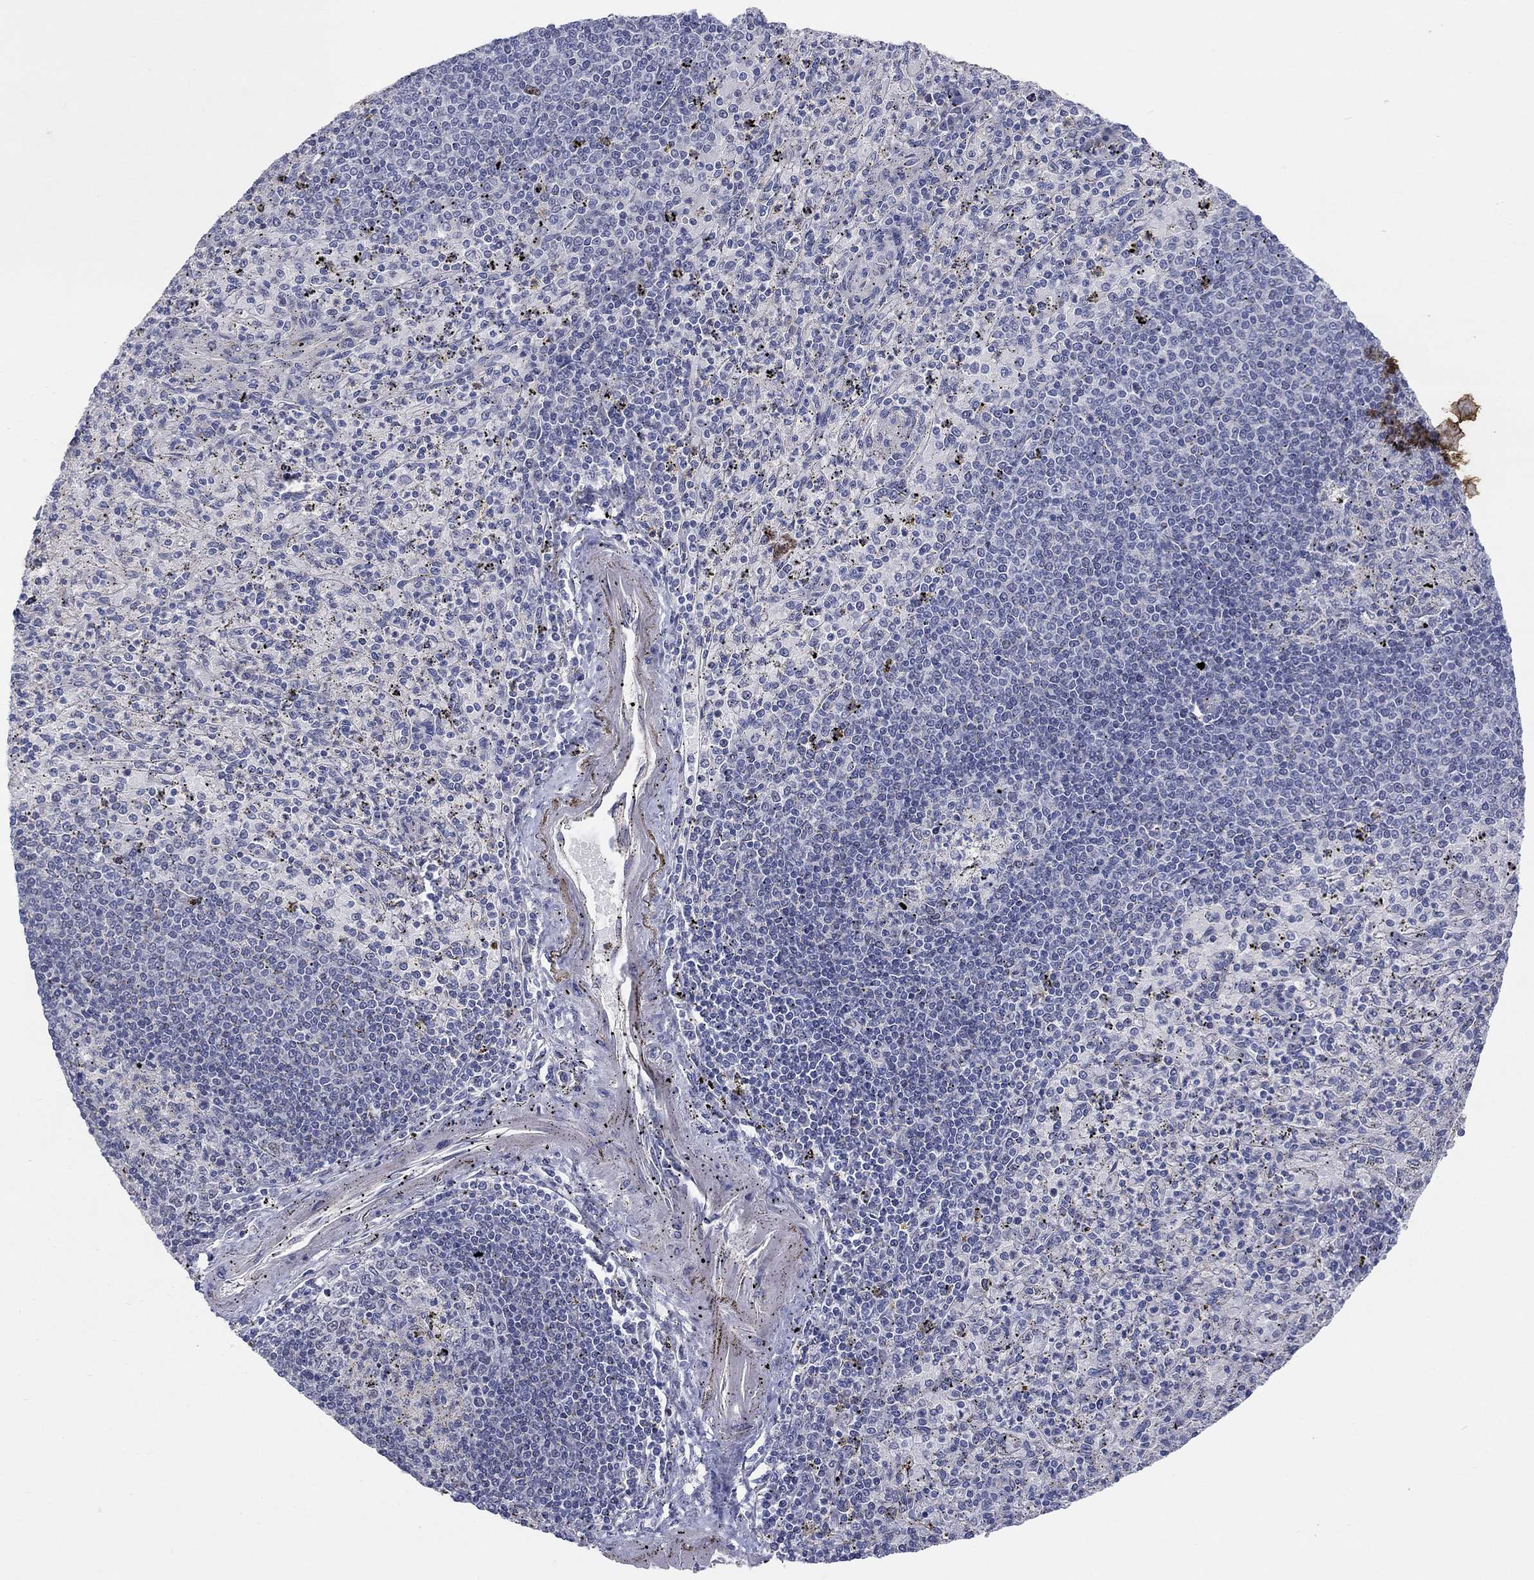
{"staining": {"intensity": "moderate", "quantity": "<25%", "location": "cytoplasmic/membranous"}, "tissue": "spleen", "cell_type": "Cells in red pulp", "image_type": "normal", "snomed": [{"axis": "morphology", "description": "Normal tissue, NOS"}, {"axis": "topography", "description": "Spleen"}], "caption": "Protein staining exhibits moderate cytoplasmic/membranous expression in about <25% of cells in red pulp in benign spleen.", "gene": "PRC1", "patient": {"sex": "male", "age": 60}}